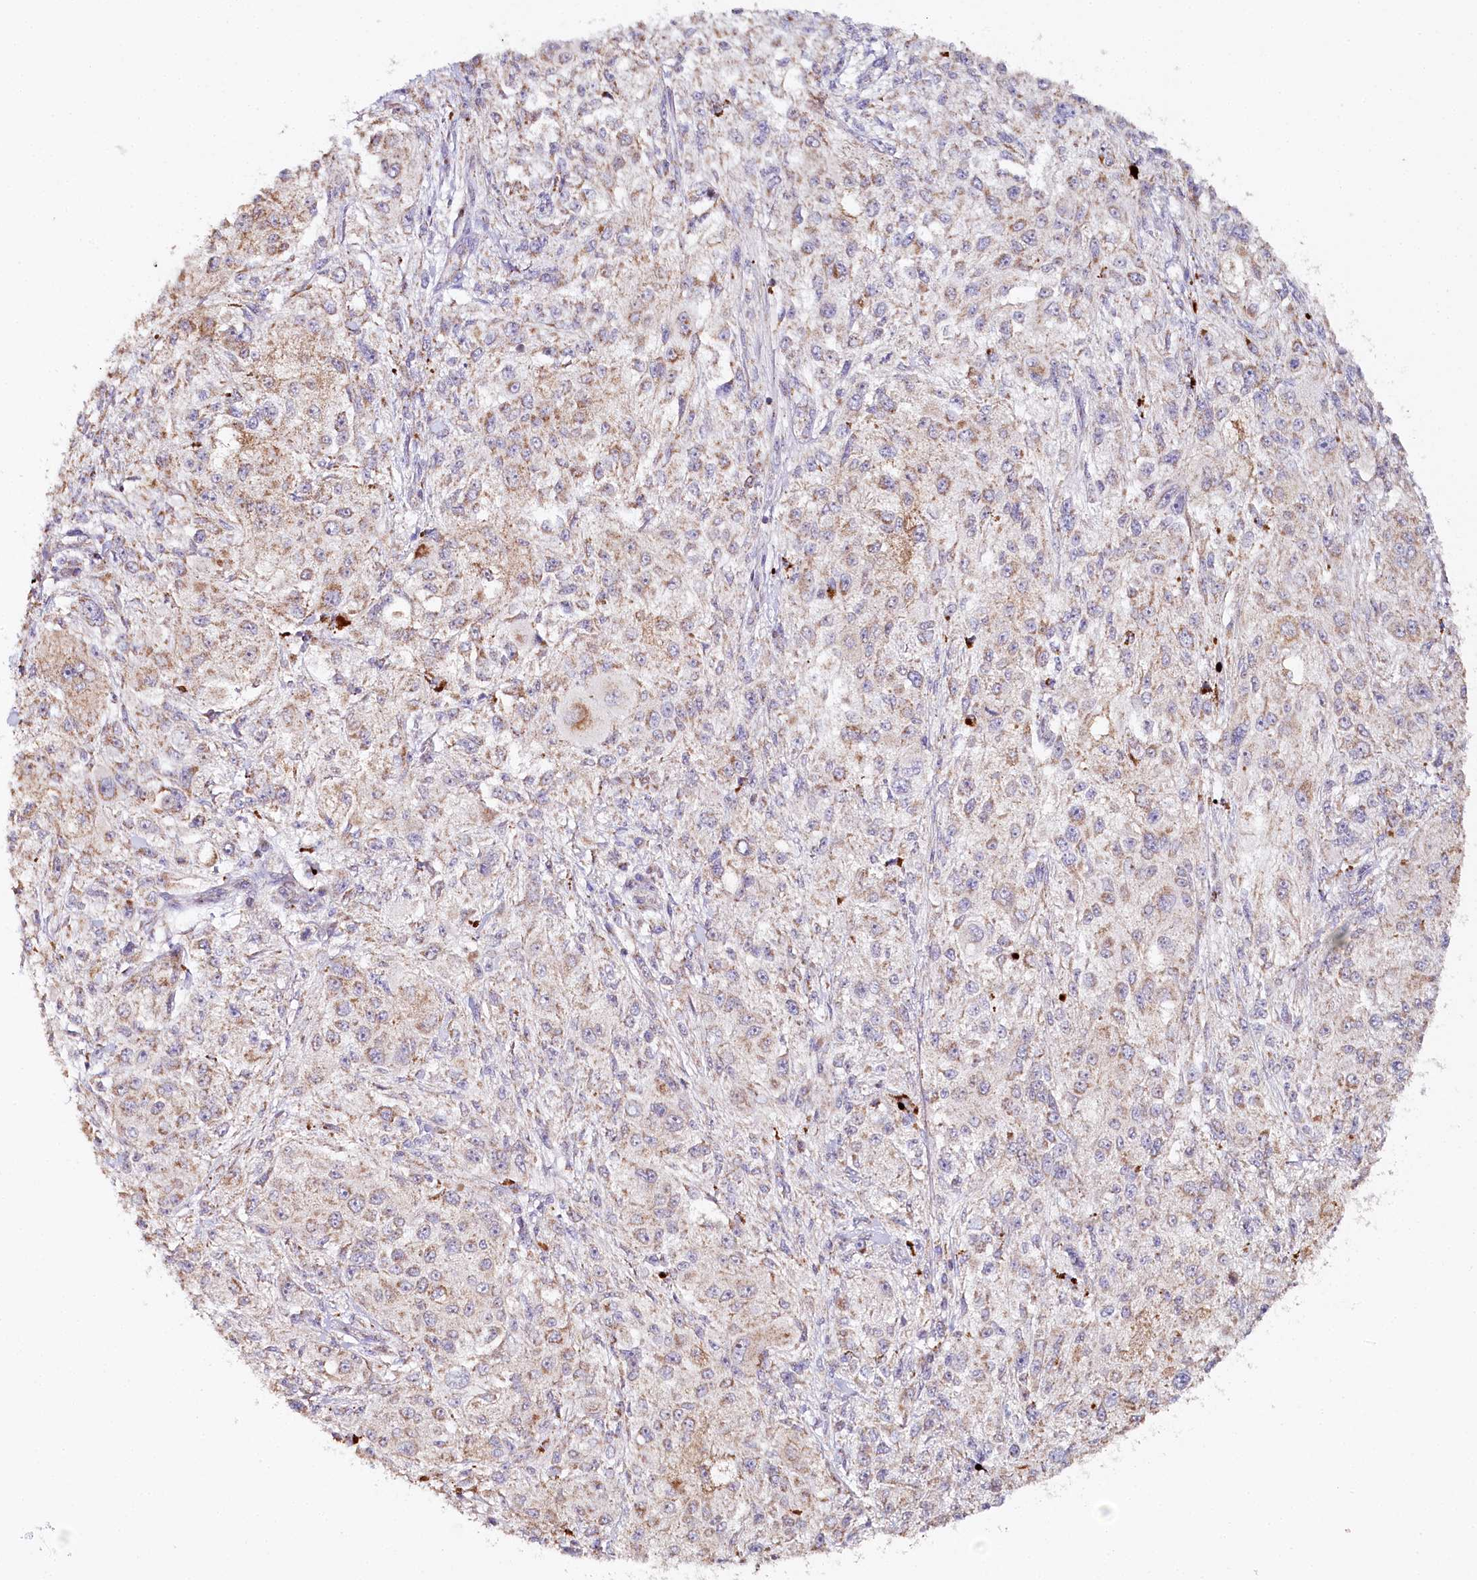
{"staining": {"intensity": "moderate", "quantity": "<25%", "location": "cytoplasmic/membranous"}, "tissue": "melanoma", "cell_type": "Tumor cells", "image_type": "cancer", "snomed": [{"axis": "morphology", "description": "Necrosis, NOS"}, {"axis": "morphology", "description": "Malignant melanoma, NOS"}, {"axis": "topography", "description": "Skin"}], "caption": "This photomicrograph displays melanoma stained with IHC to label a protein in brown. The cytoplasmic/membranous of tumor cells show moderate positivity for the protein. Nuclei are counter-stained blue.", "gene": "MMP25", "patient": {"sex": "female", "age": 87}}